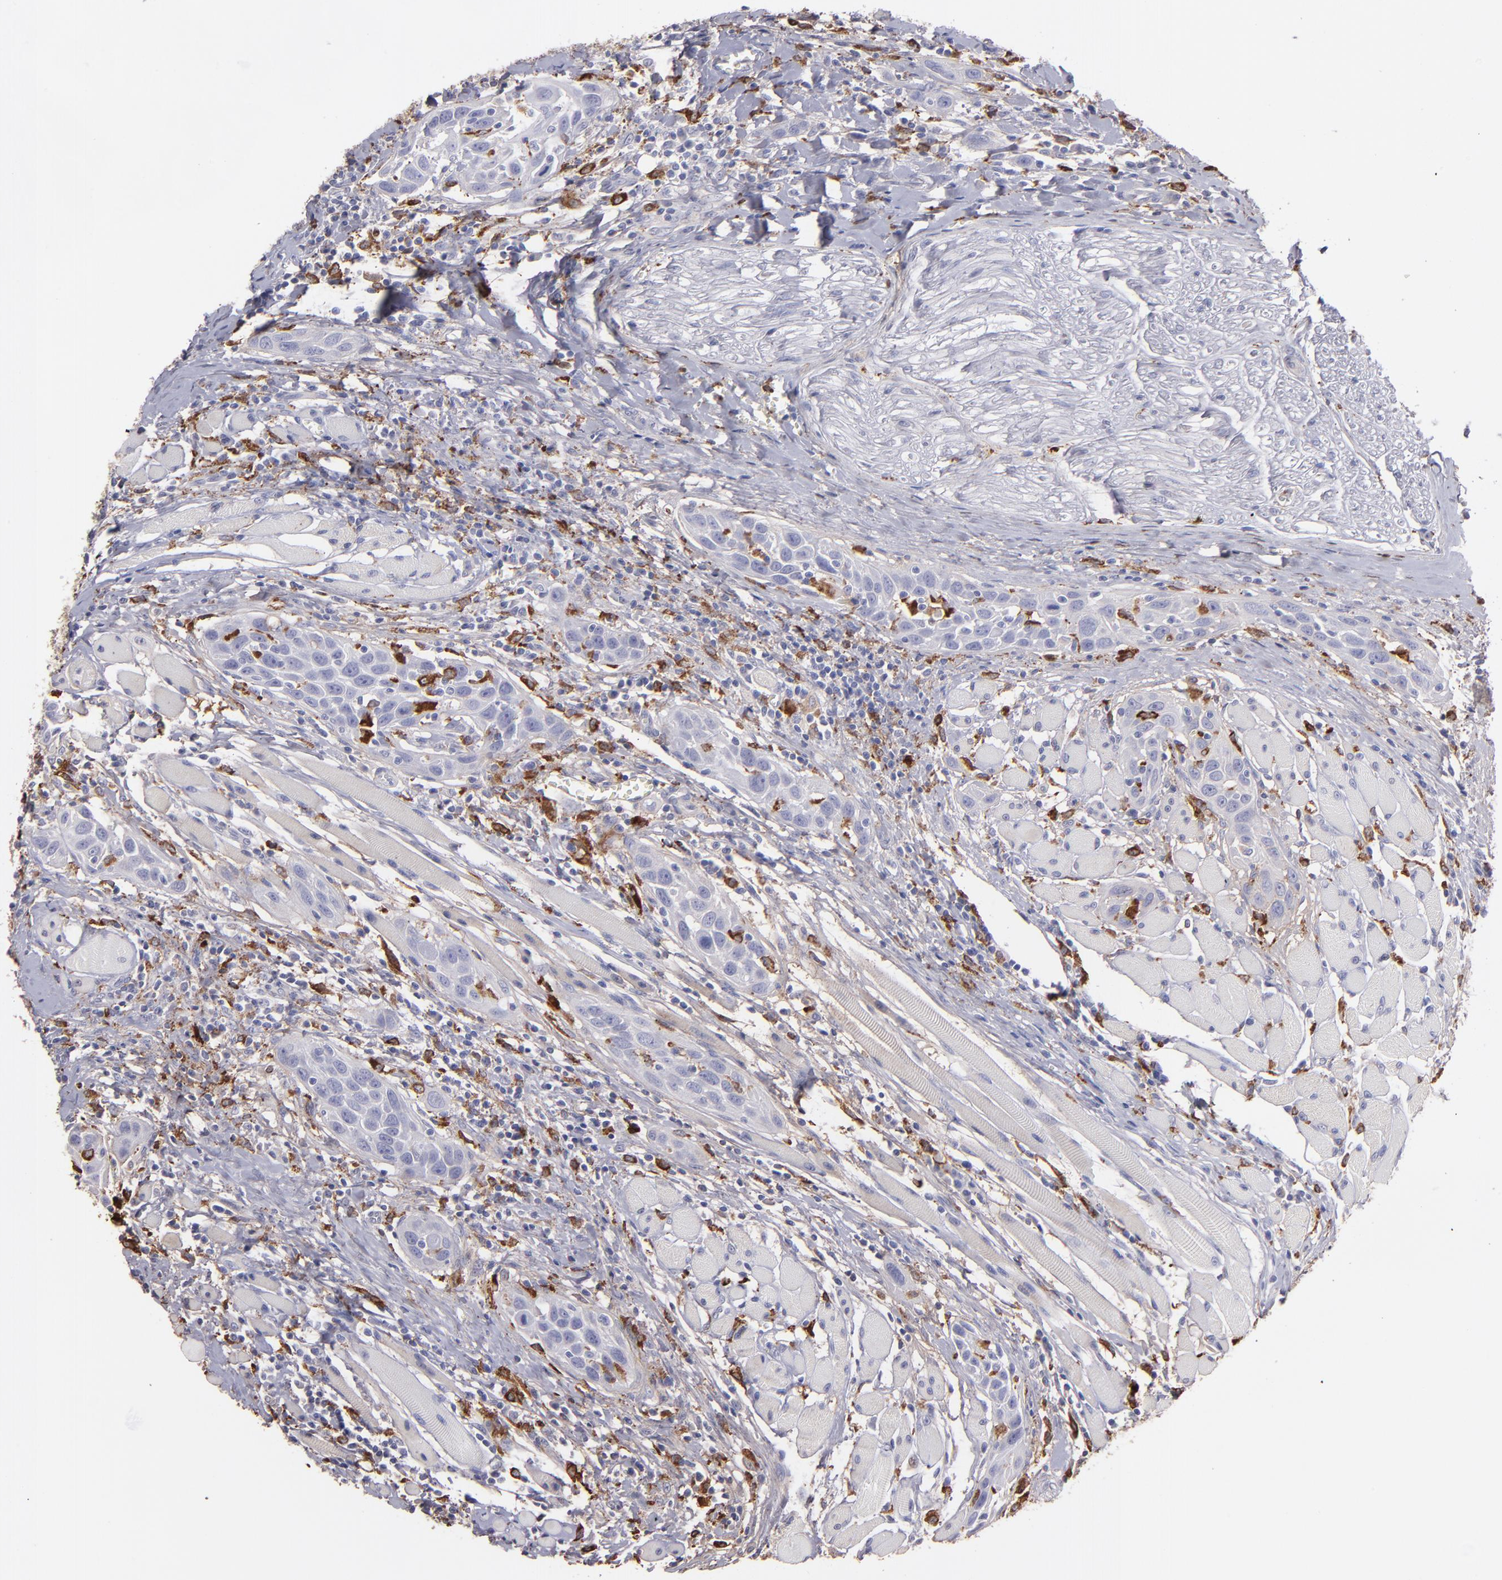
{"staining": {"intensity": "weak", "quantity": "<25%", "location": "cytoplasmic/membranous"}, "tissue": "head and neck cancer", "cell_type": "Tumor cells", "image_type": "cancer", "snomed": [{"axis": "morphology", "description": "Squamous cell carcinoma, NOS"}, {"axis": "topography", "description": "Oral tissue"}, {"axis": "topography", "description": "Head-Neck"}], "caption": "This is a image of immunohistochemistry (IHC) staining of head and neck cancer (squamous cell carcinoma), which shows no positivity in tumor cells.", "gene": "C1QA", "patient": {"sex": "female", "age": 50}}